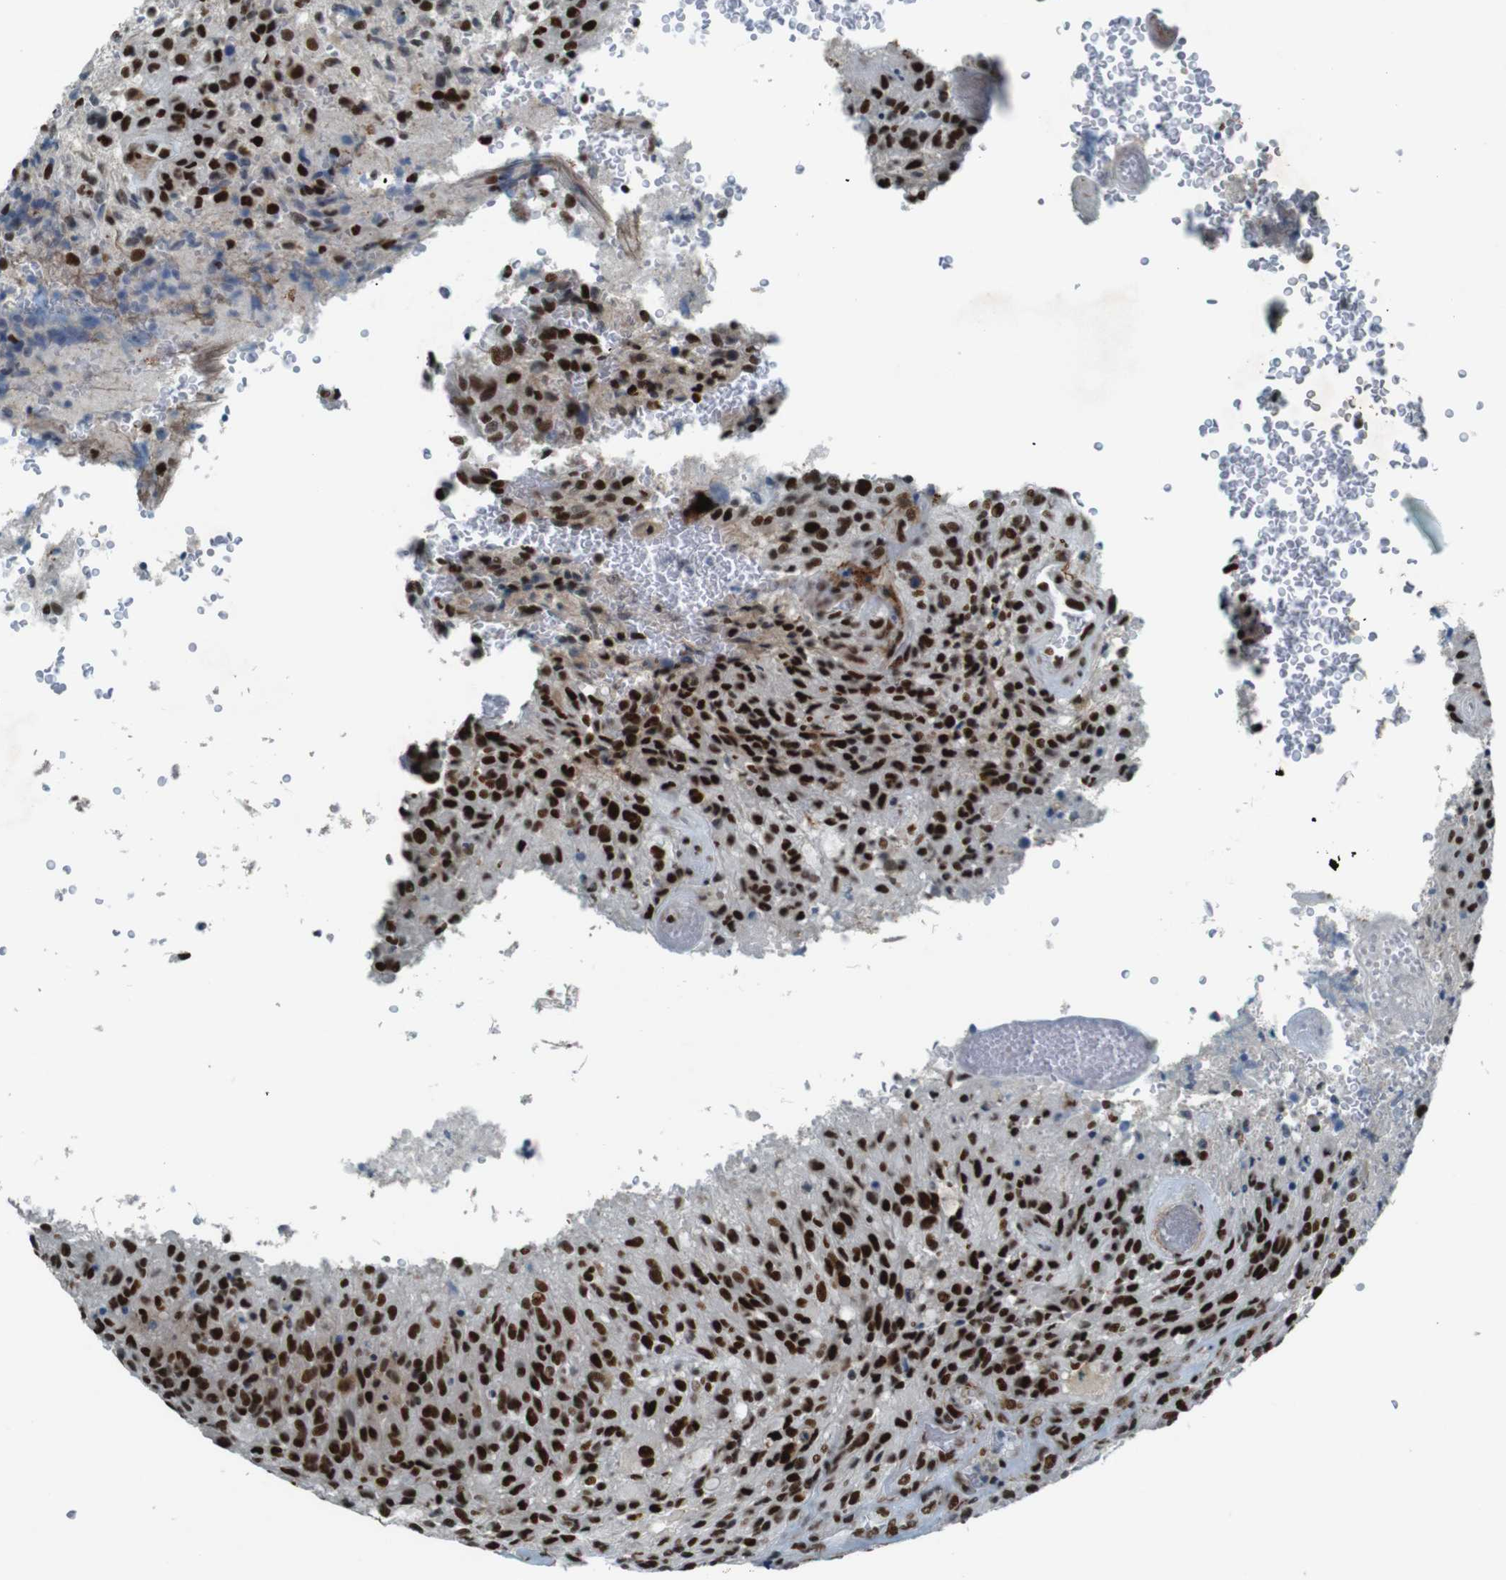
{"staining": {"intensity": "strong", "quantity": ">75%", "location": "nuclear"}, "tissue": "glioma", "cell_type": "Tumor cells", "image_type": "cancer", "snomed": [{"axis": "morphology", "description": "Normal tissue, NOS"}, {"axis": "morphology", "description": "Glioma, malignant, High grade"}, {"axis": "topography", "description": "Cerebral cortex"}], "caption": "An image of human malignant high-grade glioma stained for a protein exhibits strong nuclear brown staining in tumor cells.", "gene": "HEXIM1", "patient": {"sex": "male", "age": 56}}